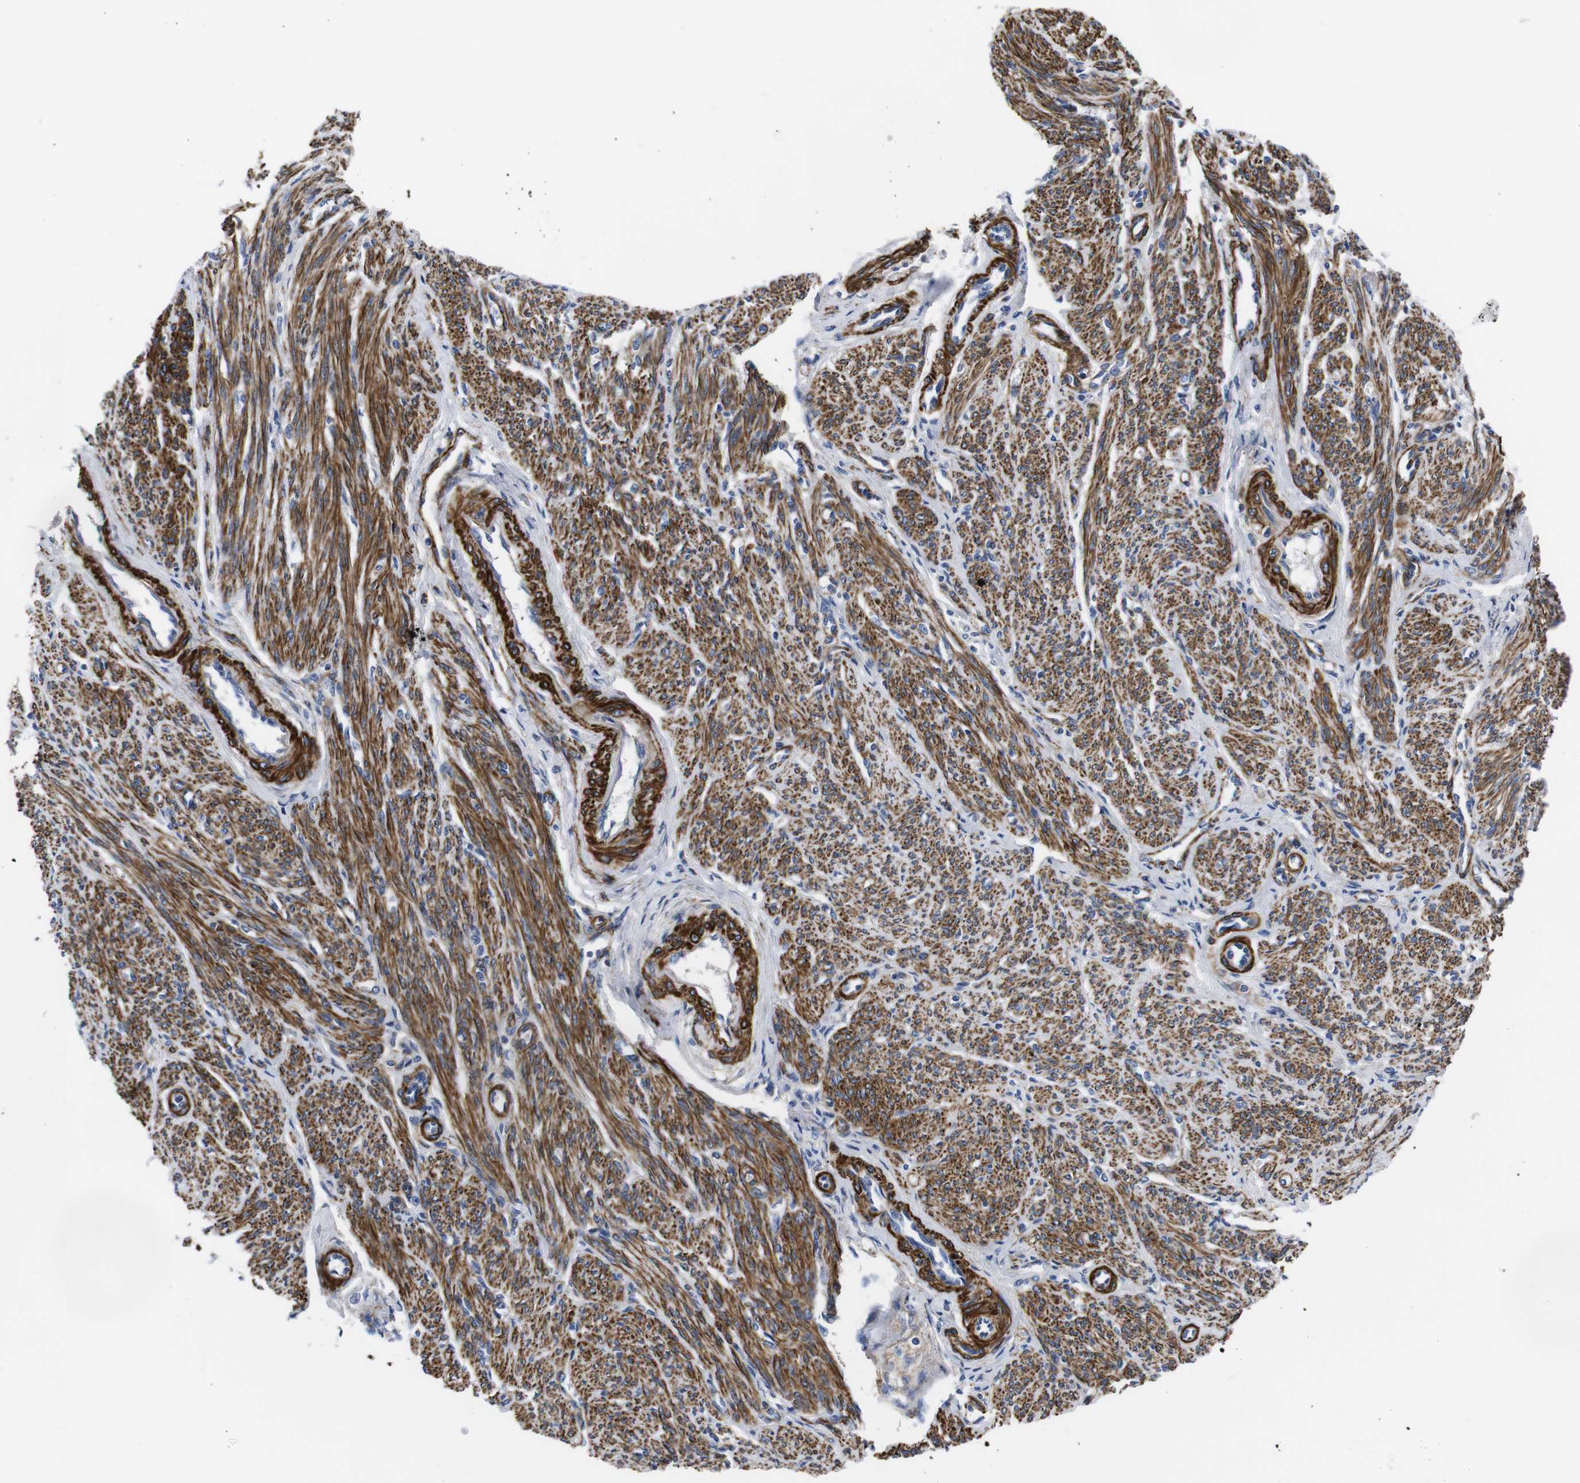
{"staining": {"intensity": "strong", "quantity": ">75%", "location": "cytoplasmic/membranous"}, "tissue": "smooth muscle", "cell_type": "Smooth muscle cells", "image_type": "normal", "snomed": [{"axis": "morphology", "description": "Normal tissue, NOS"}, {"axis": "topography", "description": "Smooth muscle"}], "caption": "Immunohistochemistry photomicrograph of normal smooth muscle: smooth muscle stained using IHC demonstrates high levels of strong protein expression localized specifically in the cytoplasmic/membranous of smooth muscle cells, appearing as a cytoplasmic/membranous brown color.", "gene": "WNT10A", "patient": {"sex": "female", "age": 65}}